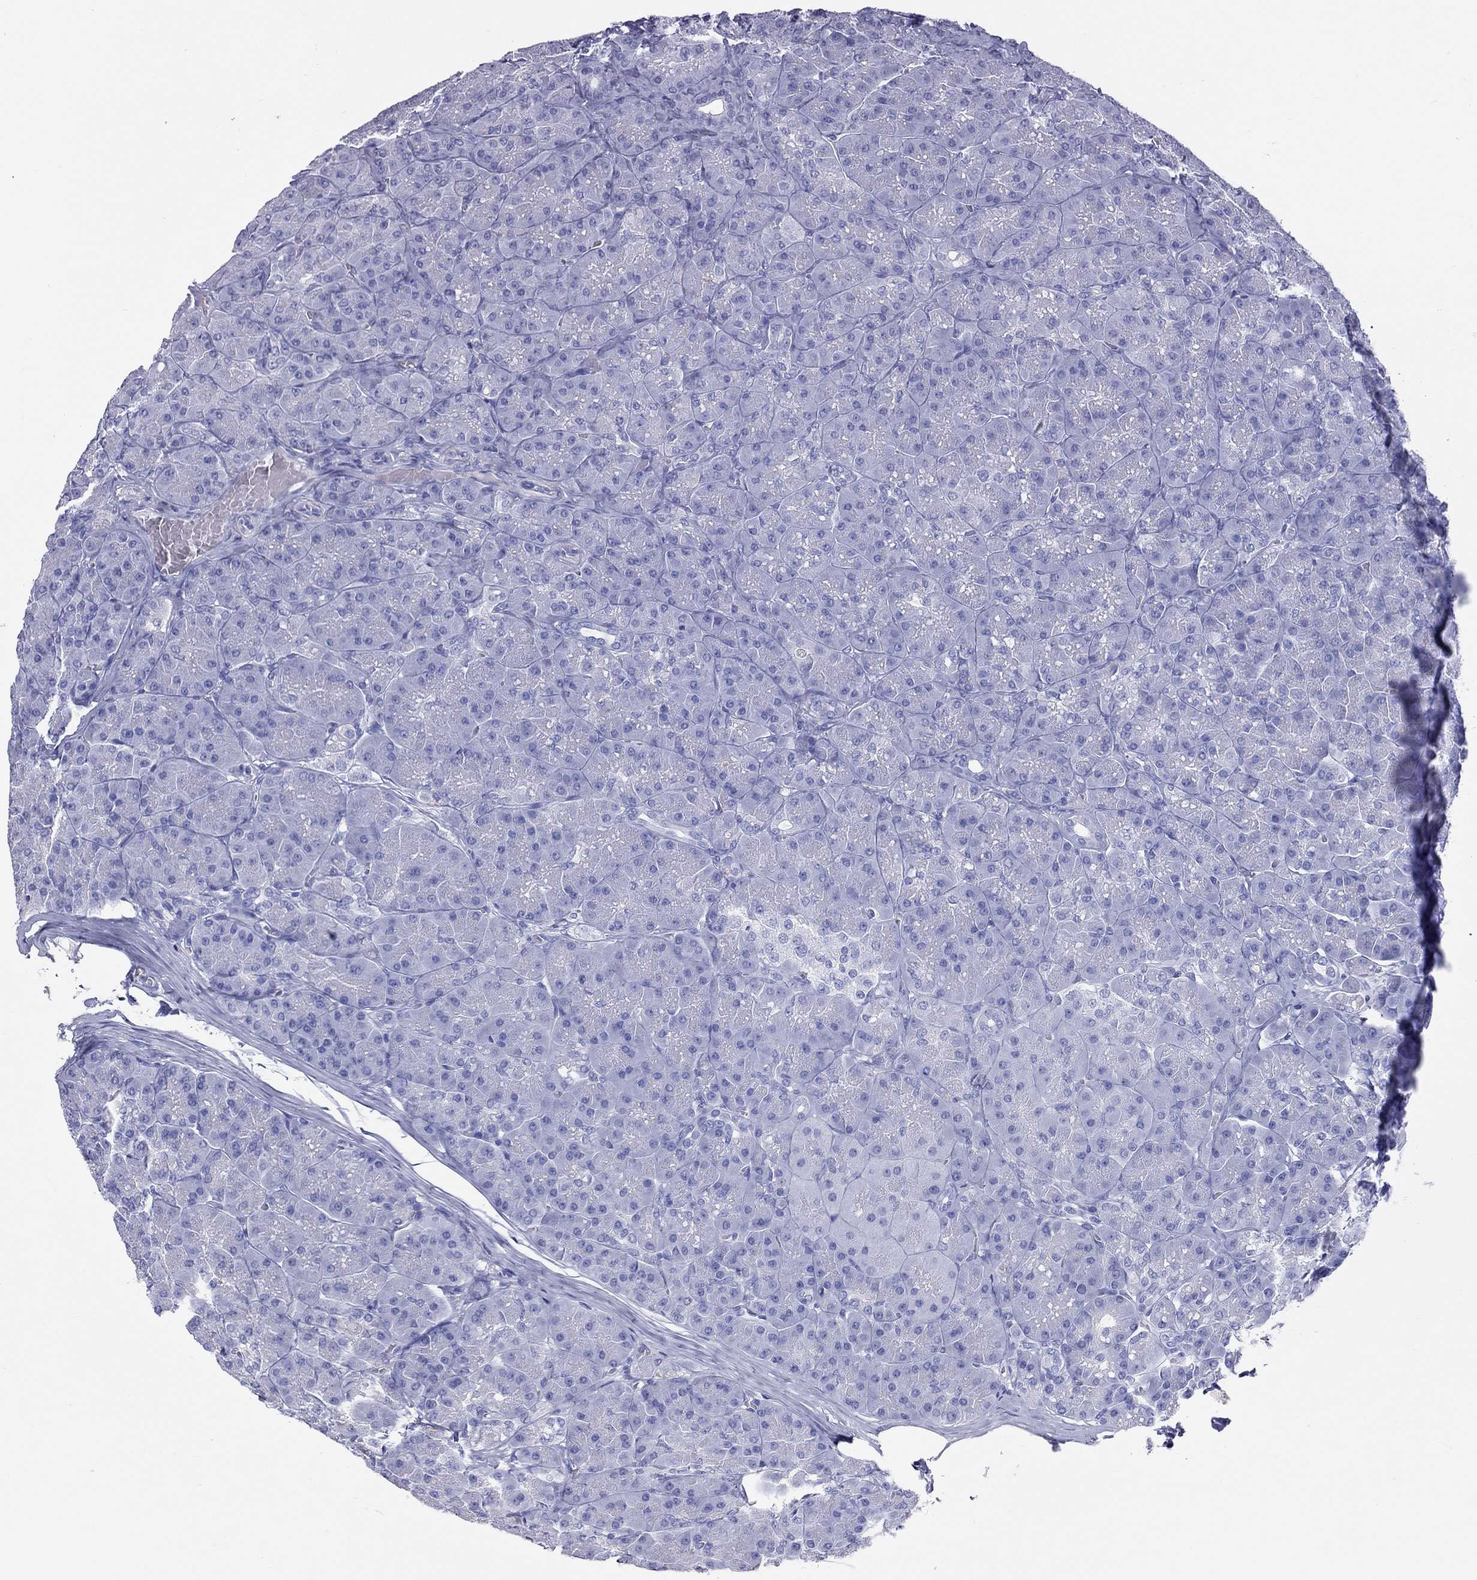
{"staining": {"intensity": "negative", "quantity": "none", "location": "none"}, "tissue": "pancreas", "cell_type": "Exocrine glandular cells", "image_type": "normal", "snomed": [{"axis": "morphology", "description": "Normal tissue, NOS"}, {"axis": "topography", "description": "Pancreas"}], "caption": "Immunohistochemical staining of normal human pancreas reveals no significant staining in exocrine glandular cells.", "gene": "PSMB11", "patient": {"sex": "male", "age": 57}}